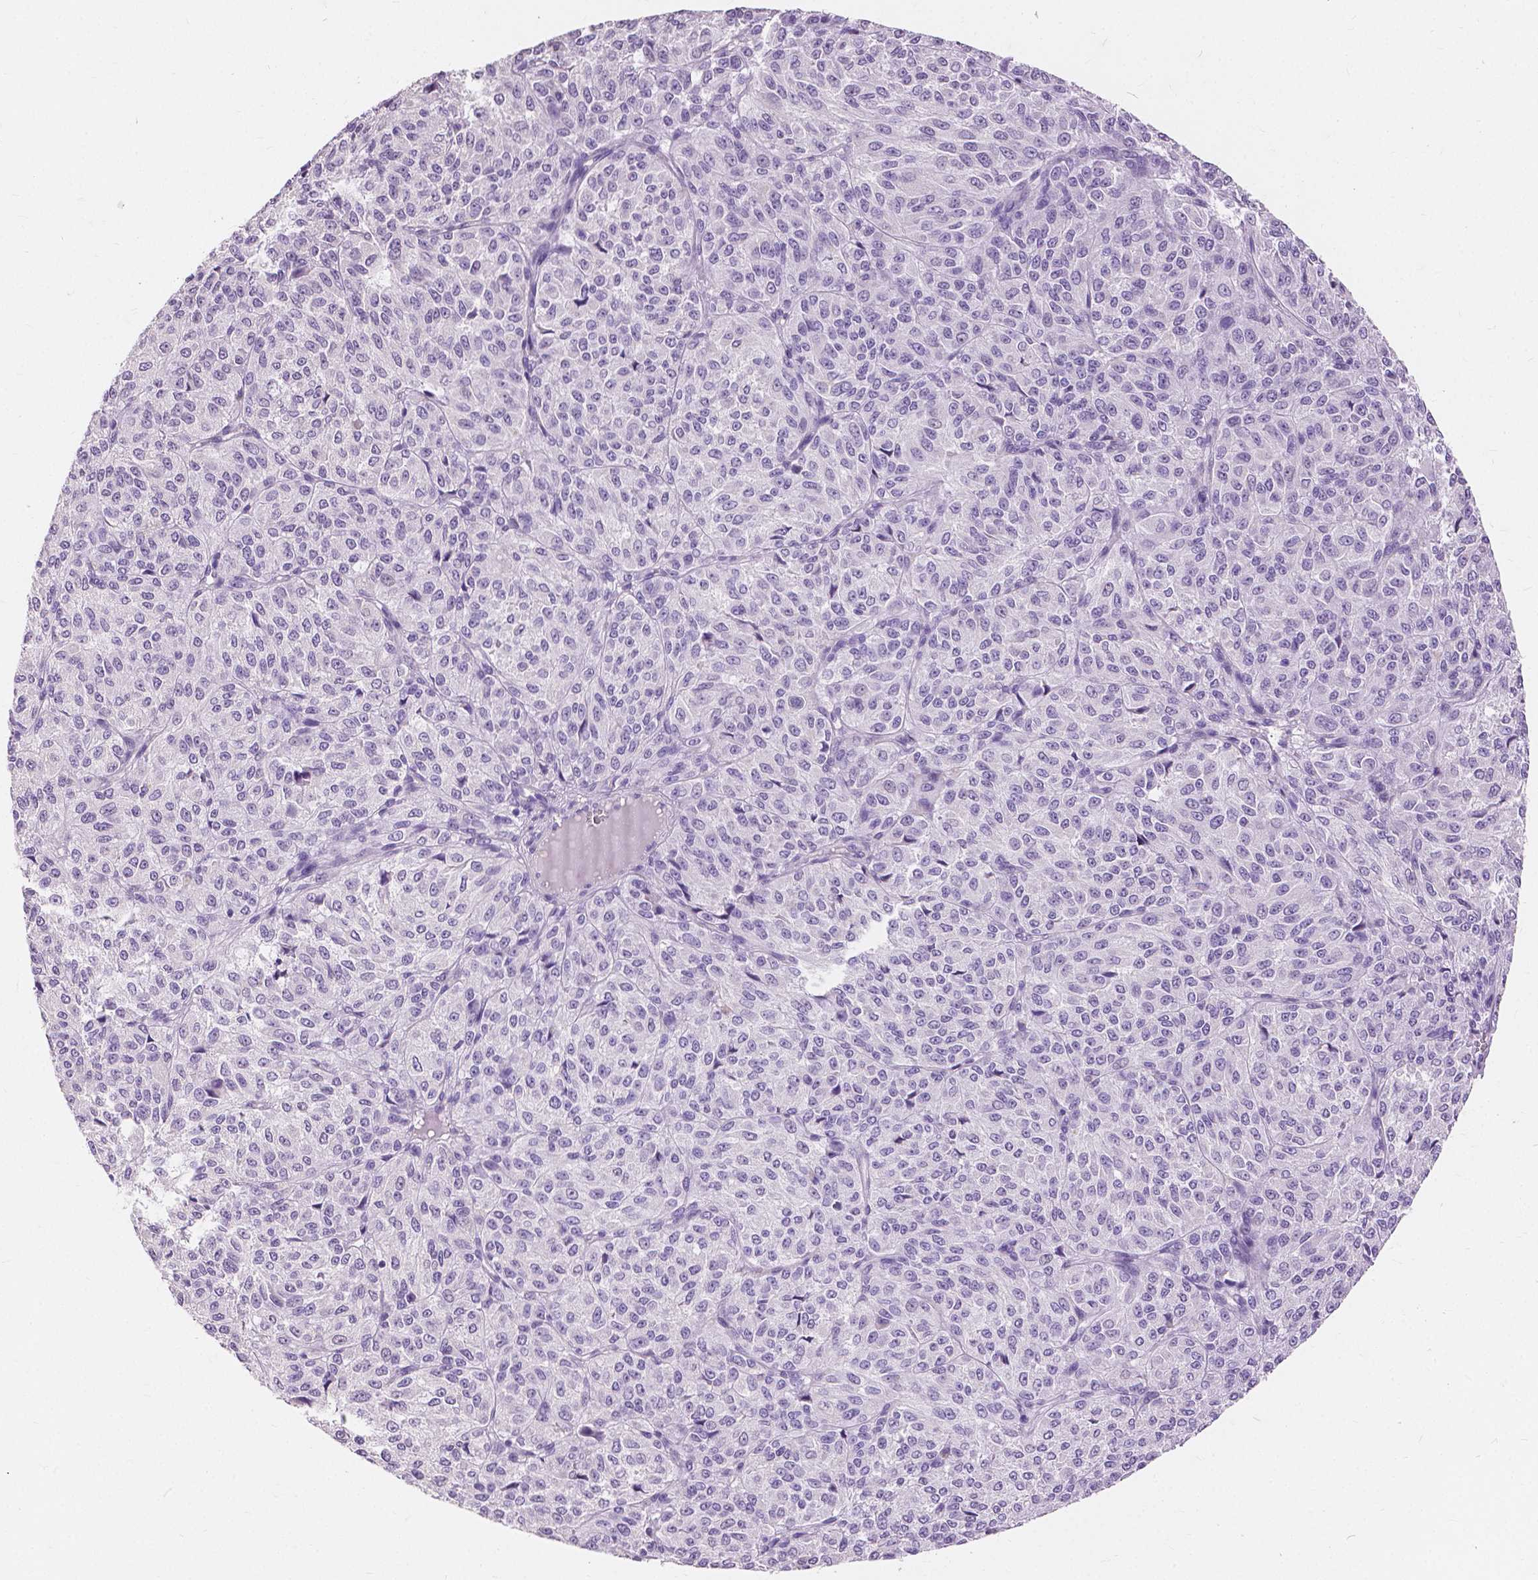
{"staining": {"intensity": "negative", "quantity": "none", "location": "none"}, "tissue": "melanoma", "cell_type": "Tumor cells", "image_type": "cancer", "snomed": [{"axis": "morphology", "description": "Malignant melanoma, Metastatic site"}, {"axis": "topography", "description": "Brain"}], "caption": "The immunohistochemistry (IHC) micrograph has no significant staining in tumor cells of malignant melanoma (metastatic site) tissue. (DAB (3,3'-diaminobenzidine) IHC with hematoxylin counter stain).", "gene": "CXCR2", "patient": {"sex": "female", "age": 56}}